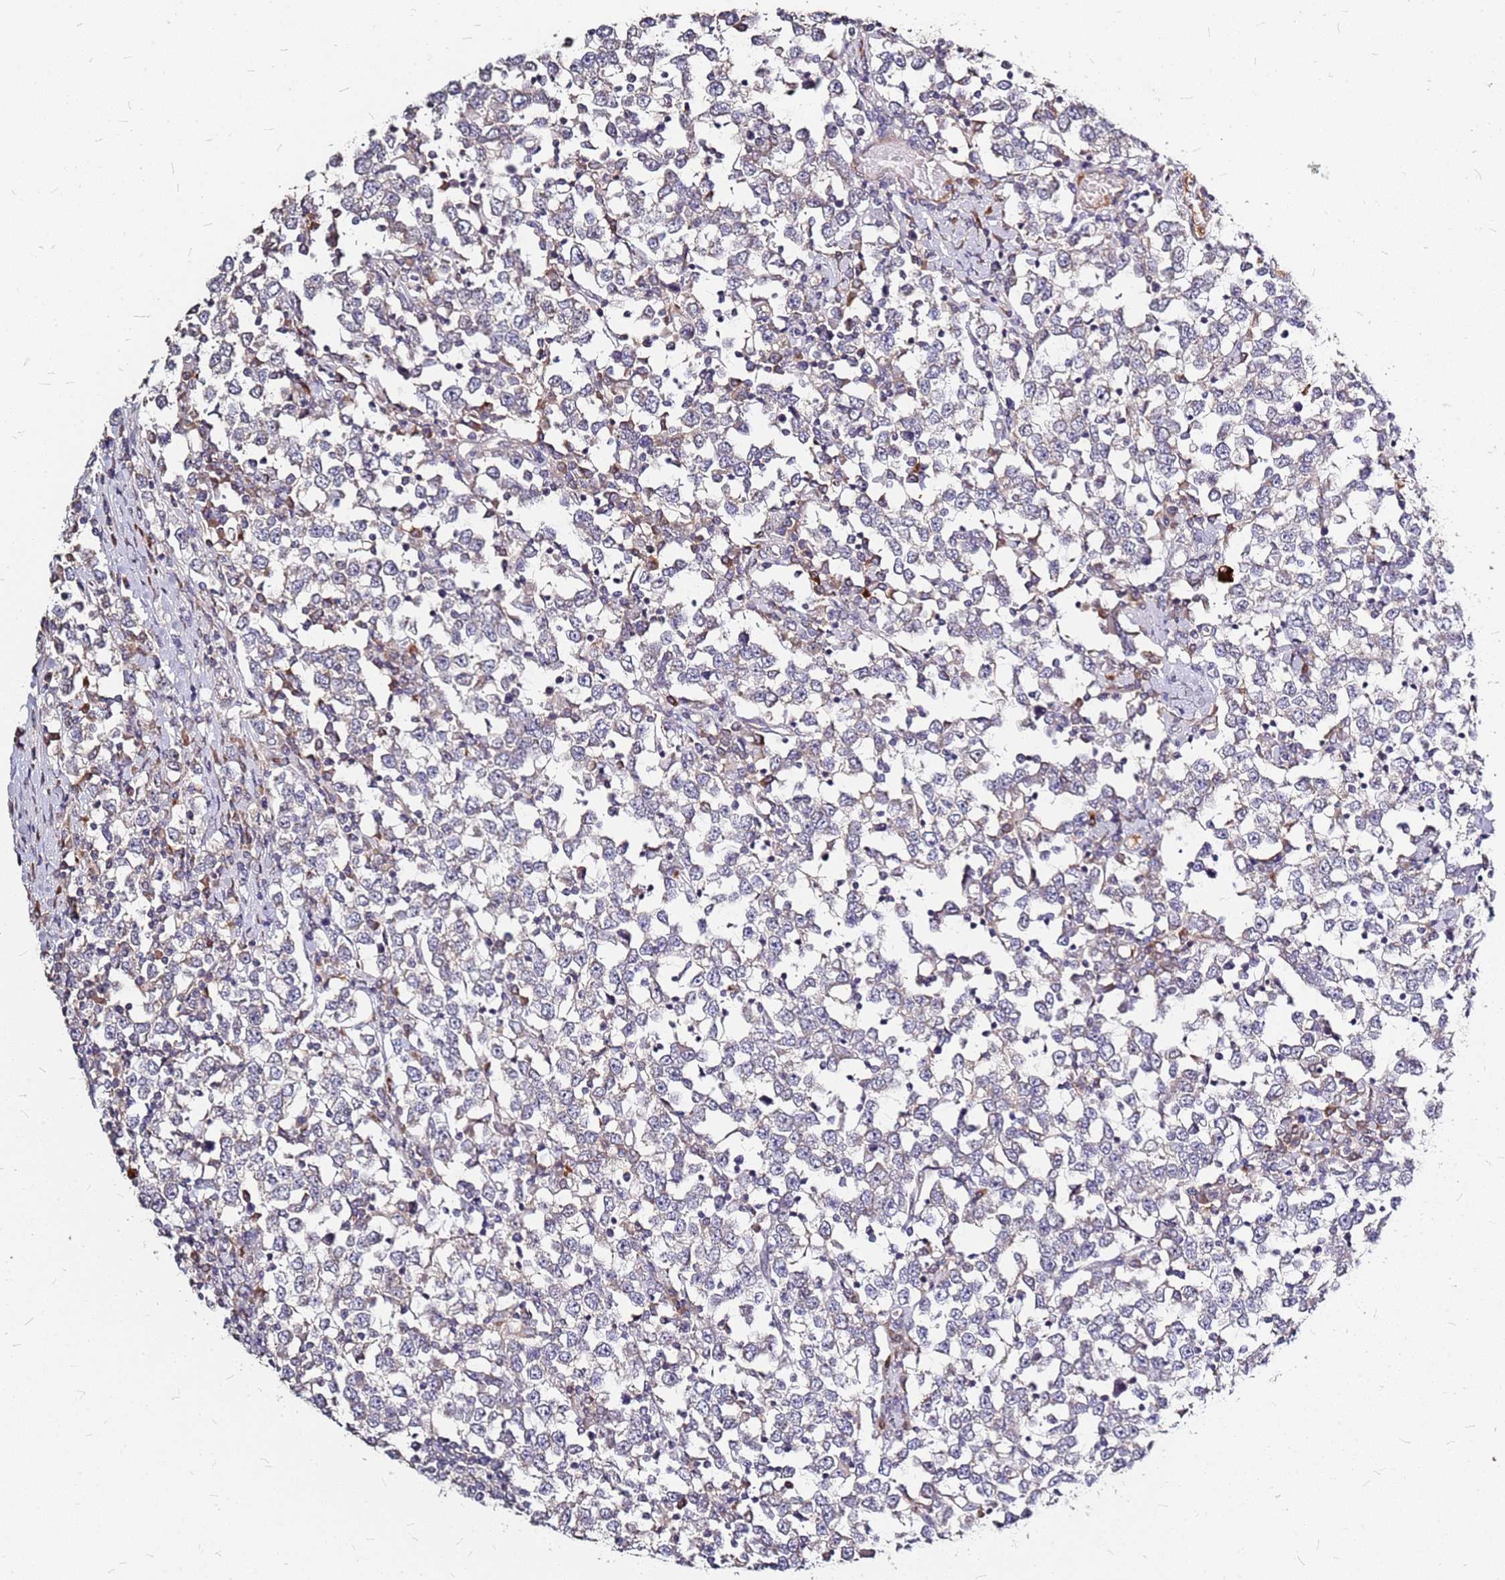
{"staining": {"intensity": "weak", "quantity": "<25%", "location": "cytoplasmic/membranous"}, "tissue": "testis cancer", "cell_type": "Tumor cells", "image_type": "cancer", "snomed": [{"axis": "morphology", "description": "Seminoma, NOS"}, {"axis": "topography", "description": "Testis"}], "caption": "Tumor cells show no significant staining in testis cancer (seminoma).", "gene": "DCDC2C", "patient": {"sex": "male", "age": 65}}